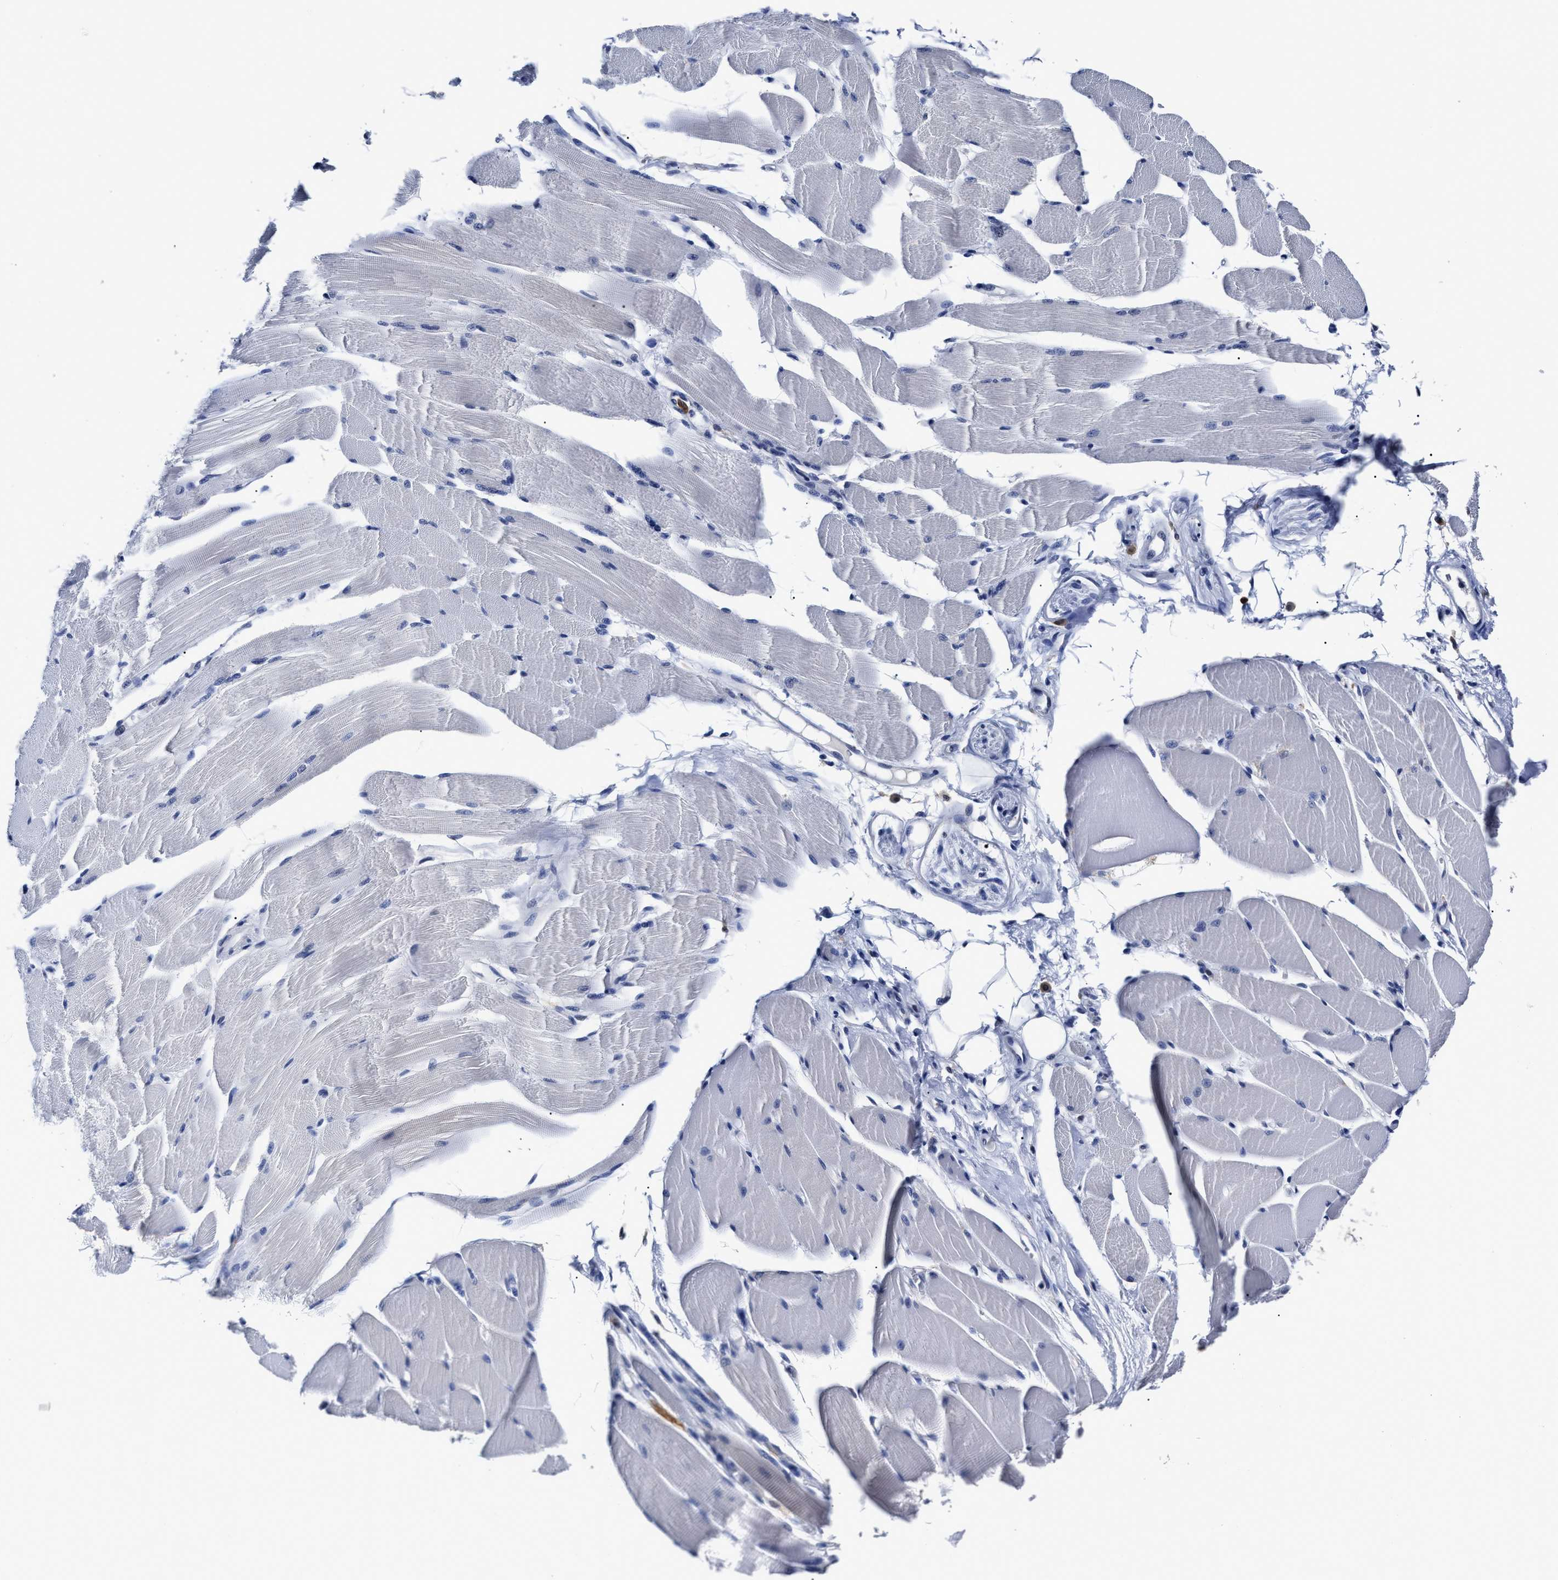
{"staining": {"intensity": "negative", "quantity": "none", "location": "none"}, "tissue": "skeletal muscle", "cell_type": "Myocytes", "image_type": "normal", "snomed": [{"axis": "morphology", "description": "Normal tissue, NOS"}, {"axis": "topography", "description": "Skeletal muscle"}, {"axis": "topography", "description": "Peripheral nerve tissue"}], "caption": "This is a micrograph of immunohistochemistry staining of benign skeletal muscle, which shows no positivity in myocytes.", "gene": "PRPF4B", "patient": {"sex": "female", "age": 84}}